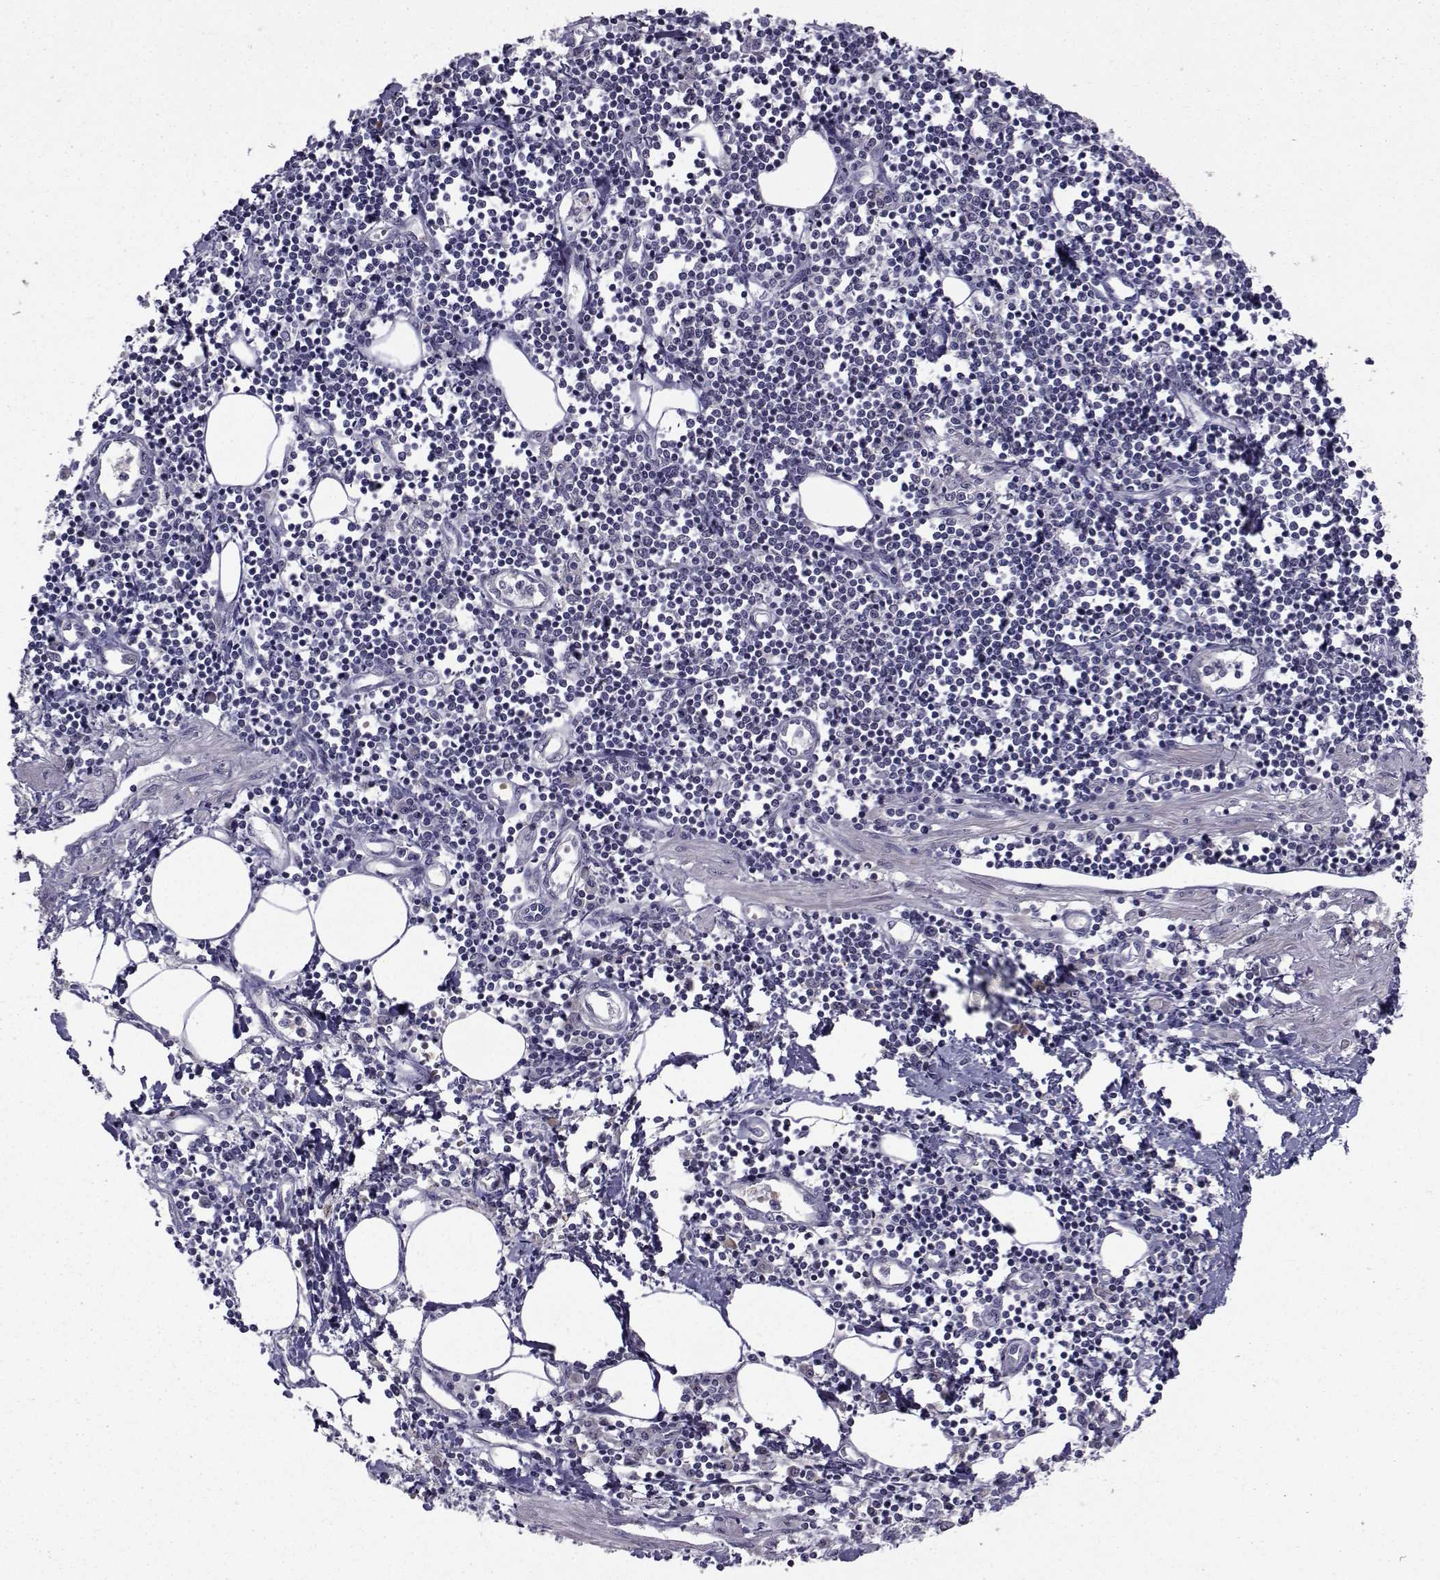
{"staining": {"intensity": "negative", "quantity": "none", "location": "none"}, "tissue": "pancreatic cancer", "cell_type": "Tumor cells", "image_type": "cancer", "snomed": [{"axis": "morphology", "description": "Adenocarcinoma, NOS"}, {"axis": "topography", "description": "Pancreas"}], "caption": "This is an immunohistochemistry (IHC) photomicrograph of pancreatic adenocarcinoma. There is no expression in tumor cells.", "gene": "TNFRSF11B", "patient": {"sex": "male", "age": 60}}